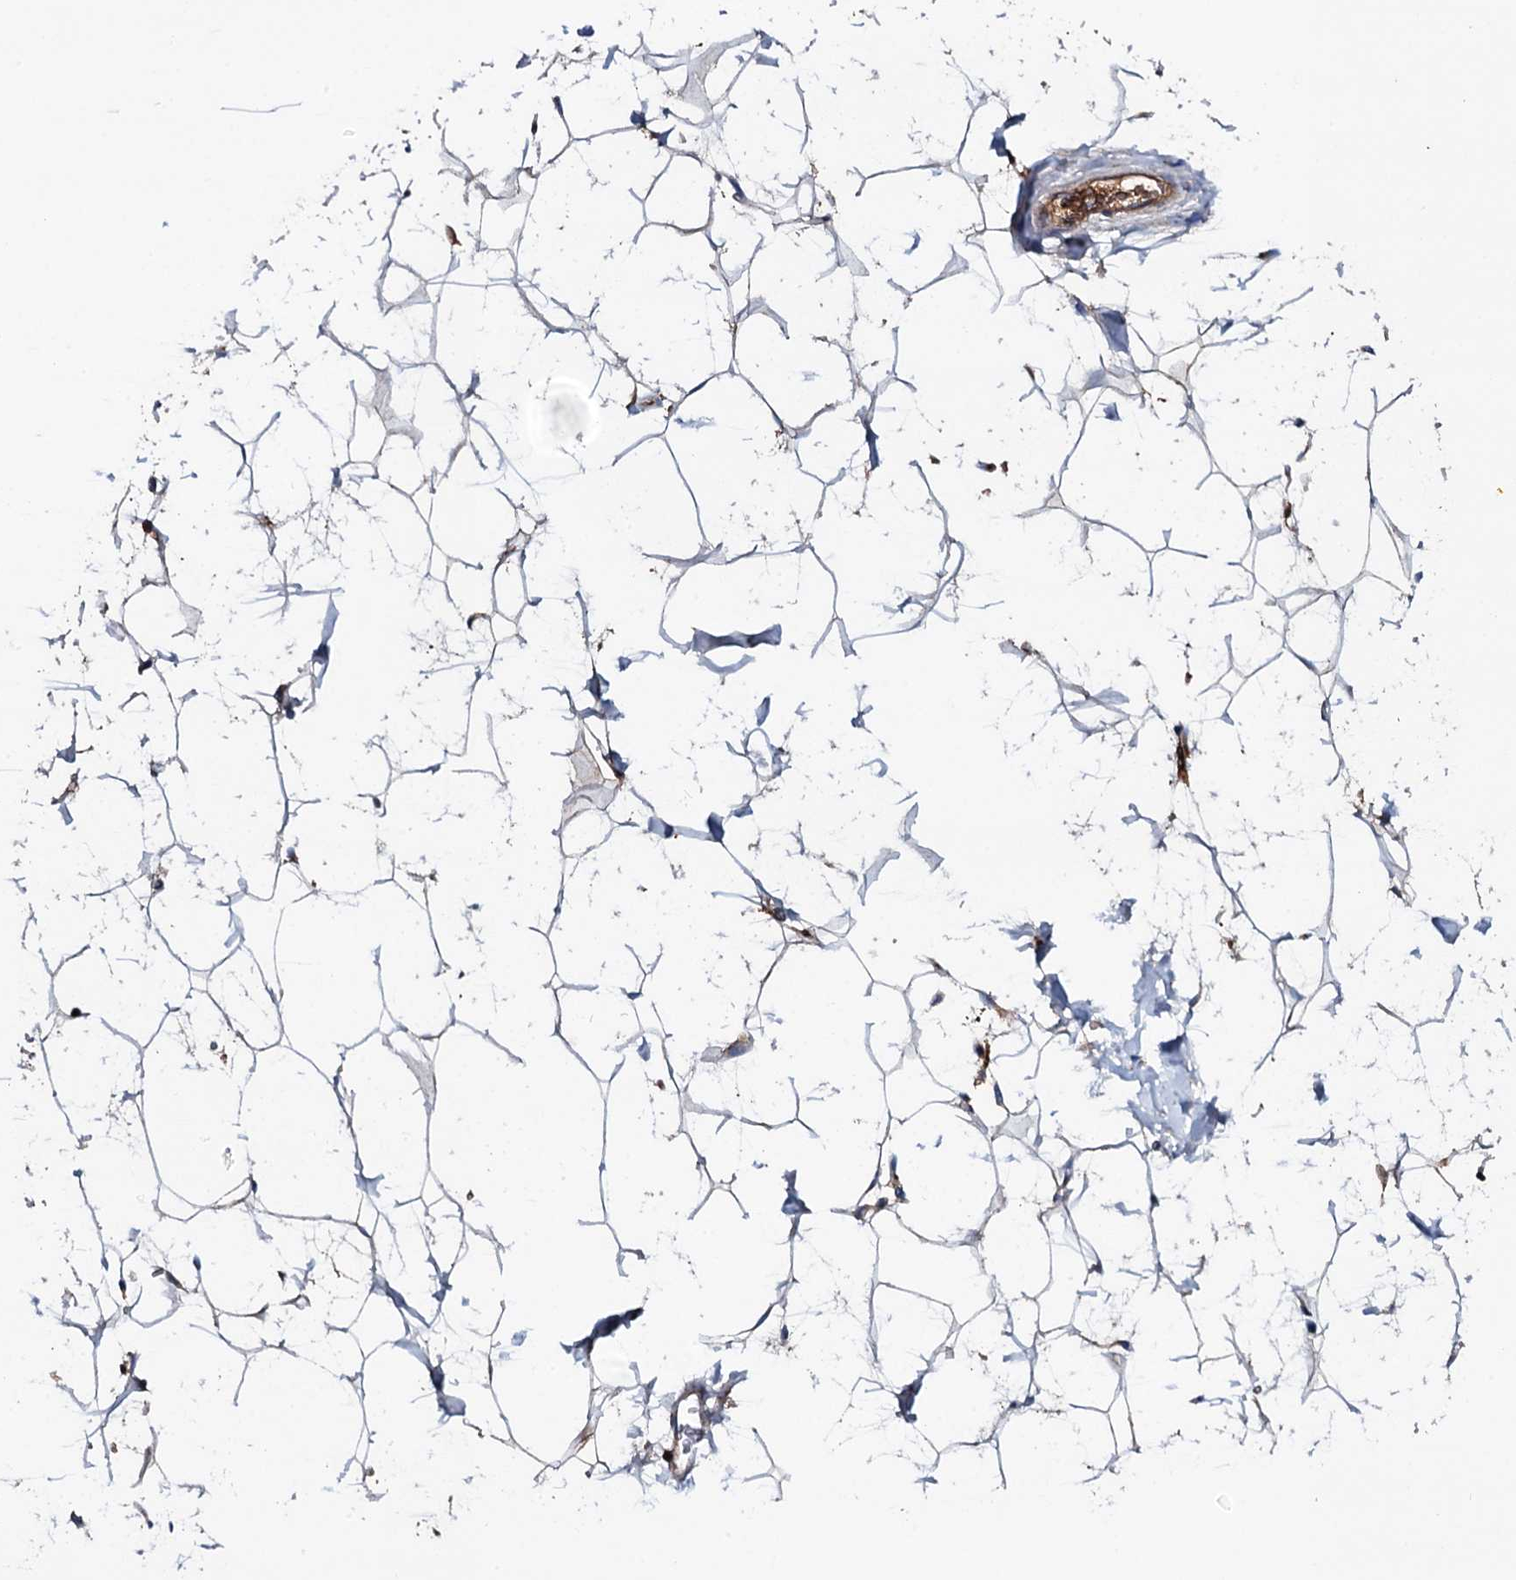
{"staining": {"intensity": "negative", "quantity": "none", "location": "none"}, "tissue": "adipose tissue", "cell_type": "Adipocytes", "image_type": "normal", "snomed": [{"axis": "morphology", "description": "Normal tissue, NOS"}, {"axis": "topography", "description": "Breast"}], "caption": "An IHC photomicrograph of normal adipose tissue is shown. There is no staining in adipocytes of adipose tissue.", "gene": "NEK1", "patient": {"sex": "female", "age": 26}}